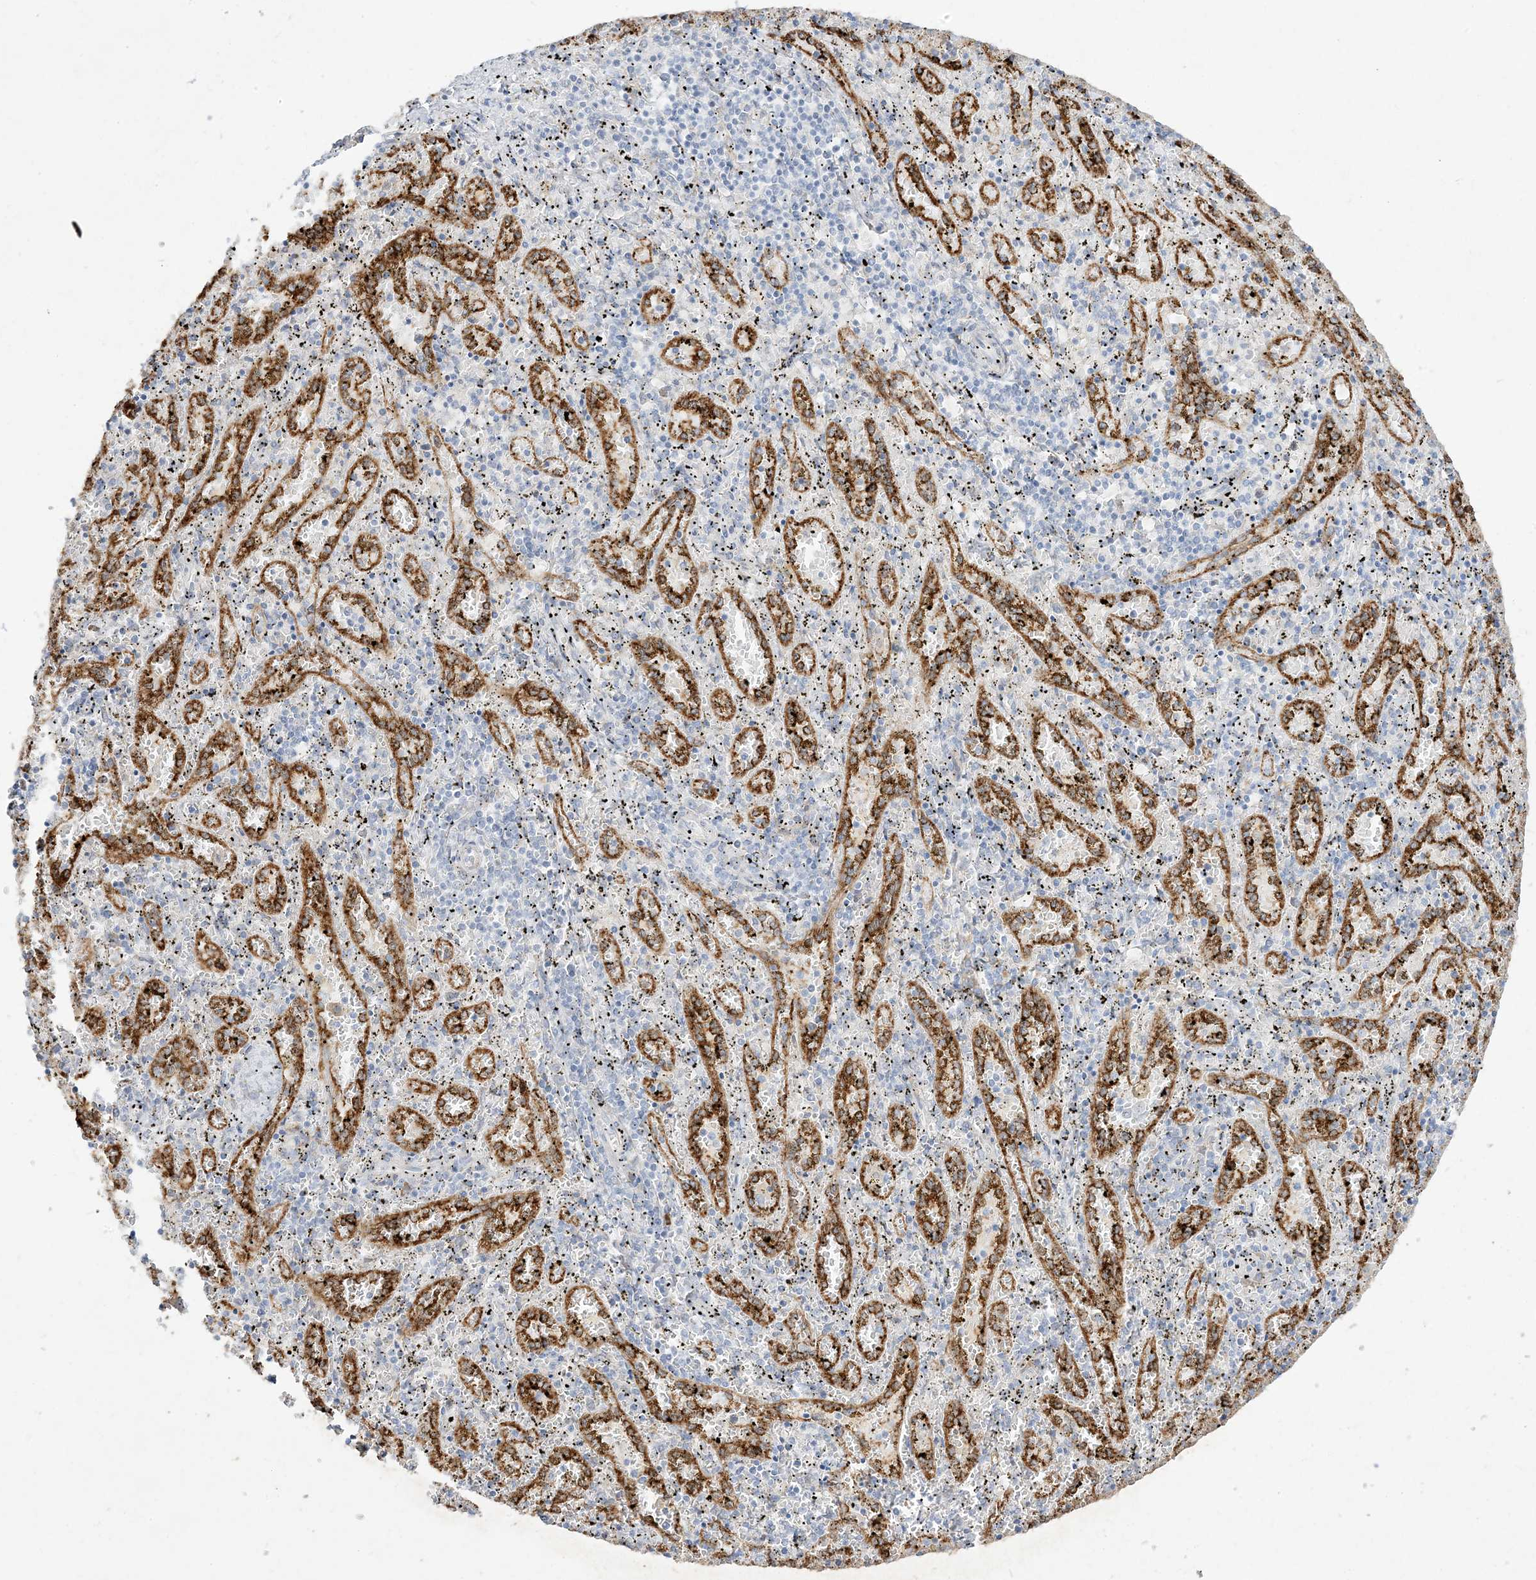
{"staining": {"intensity": "negative", "quantity": "none", "location": "none"}, "tissue": "spleen", "cell_type": "Cells in red pulp", "image_type": "normal", "snomed": [{"axis": "morphology", "description": "Normal tissue, NOS"}, {"axis": "topography", "description": "Spleen"}], "caption": "Immunohistochemistry (IHC) photomicrograph of unremarkable spleen: human spleen stained with DAB reveals no significant protein staining in cells in red pulp. (DAB IHC, high magnification).", "gene": "LOXL3", "patient": {"sex": "male", "age": 11}}